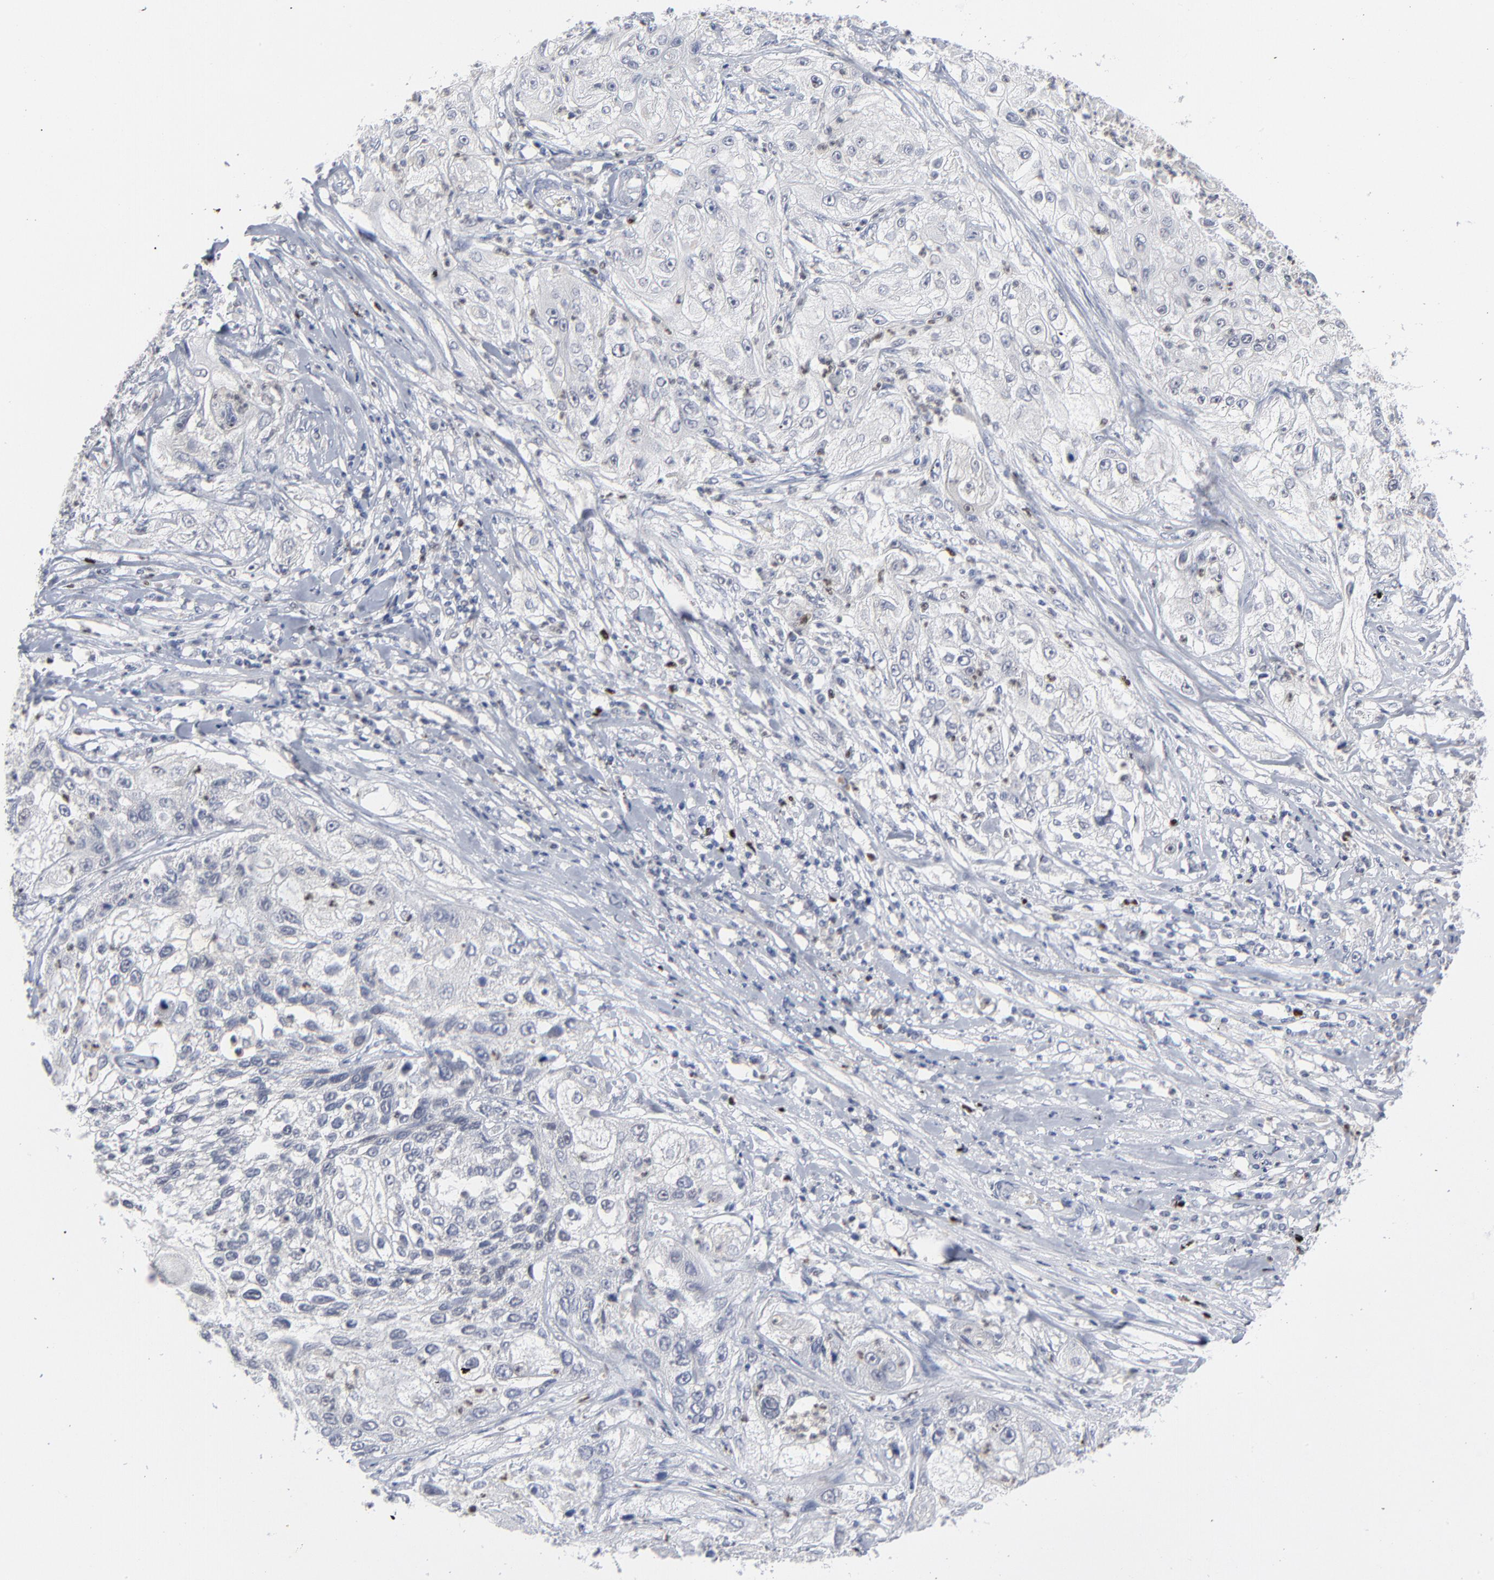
{"staining": {"intensity": "negative", "quantity": "none", "location": "none"}, "tissue": "lung cancer", "cell_type": "Tumor cells", "image_type": "cancer", "snomed": [{"axis": "morphology", "description": "Inflammation, NOS"}, {"axis": "morphology", "description": "Squamous cell carcinoma, NOS"}, {"axis": "topography", "description": "Lymph node"}, {"axis": "topography", "description": "Soft tissue"}, {"axis": "topography", "description": "Lung"}], "caption": "This is a image of immunohistochemistry staining of squamous cell carcinoma (lung), which shows no staining in tumor cells.", "gene": "FOXN2", "patient": {"sex": "male", "age": 66}}